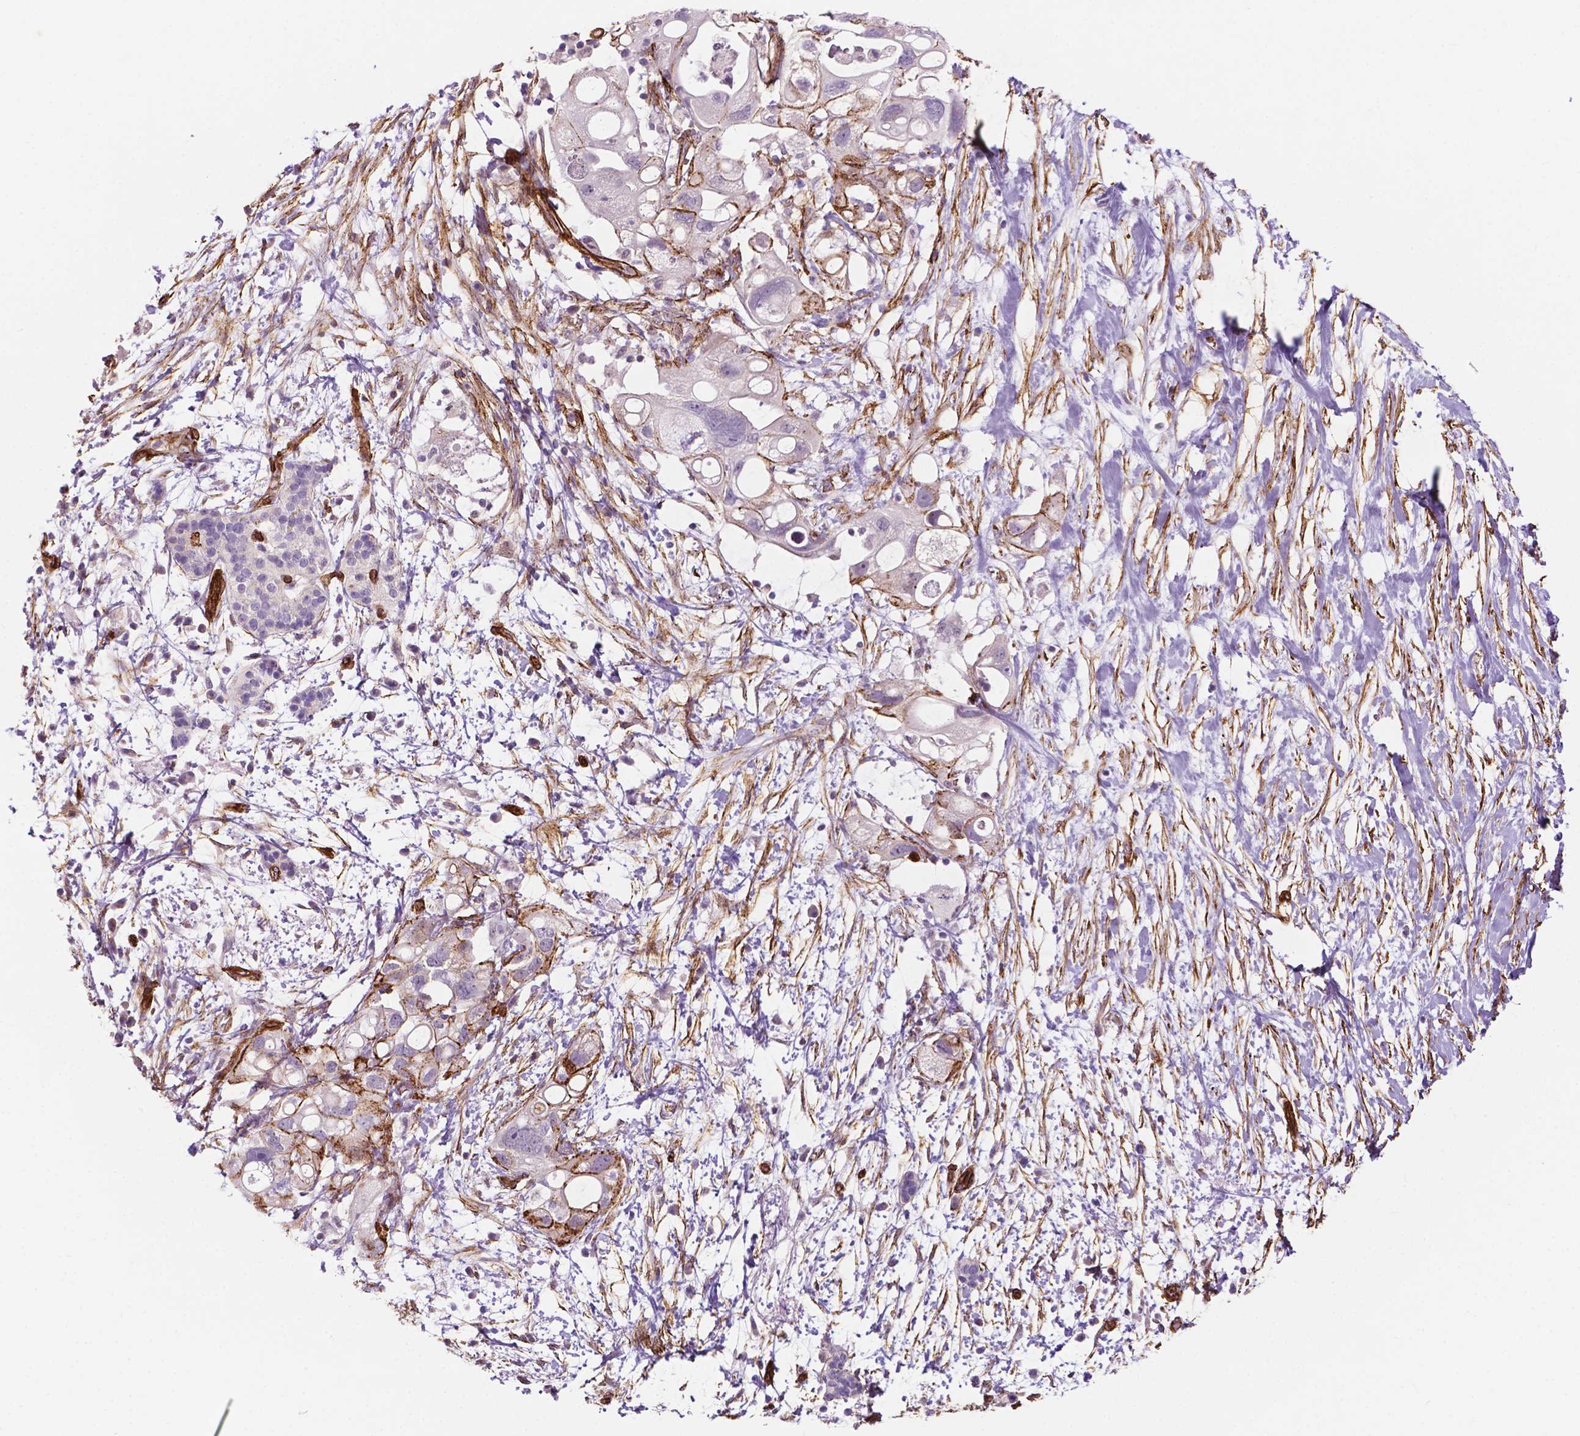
{"staining": {"intensity": "moderate", "quantity": "<25%", "location": "cytoplasmic/membranous"}, "tissue": "pancreatic cancer", "cell_type": "Tumor cells", "image_type": "cancer", "snomed": [{"axis": "morphology", "description": "Adenocarcinoma, NOS"}, {"axis": "topography", "description": "Pancreas"}], "caption": "Pancreatic cancer stained with a brown dye exhibits moderate cytoplasmic/membranous positive staining in about <25% of tumor cells.", "gene": "EGFL8", "patient": {"sex": "female", "age": 72}}